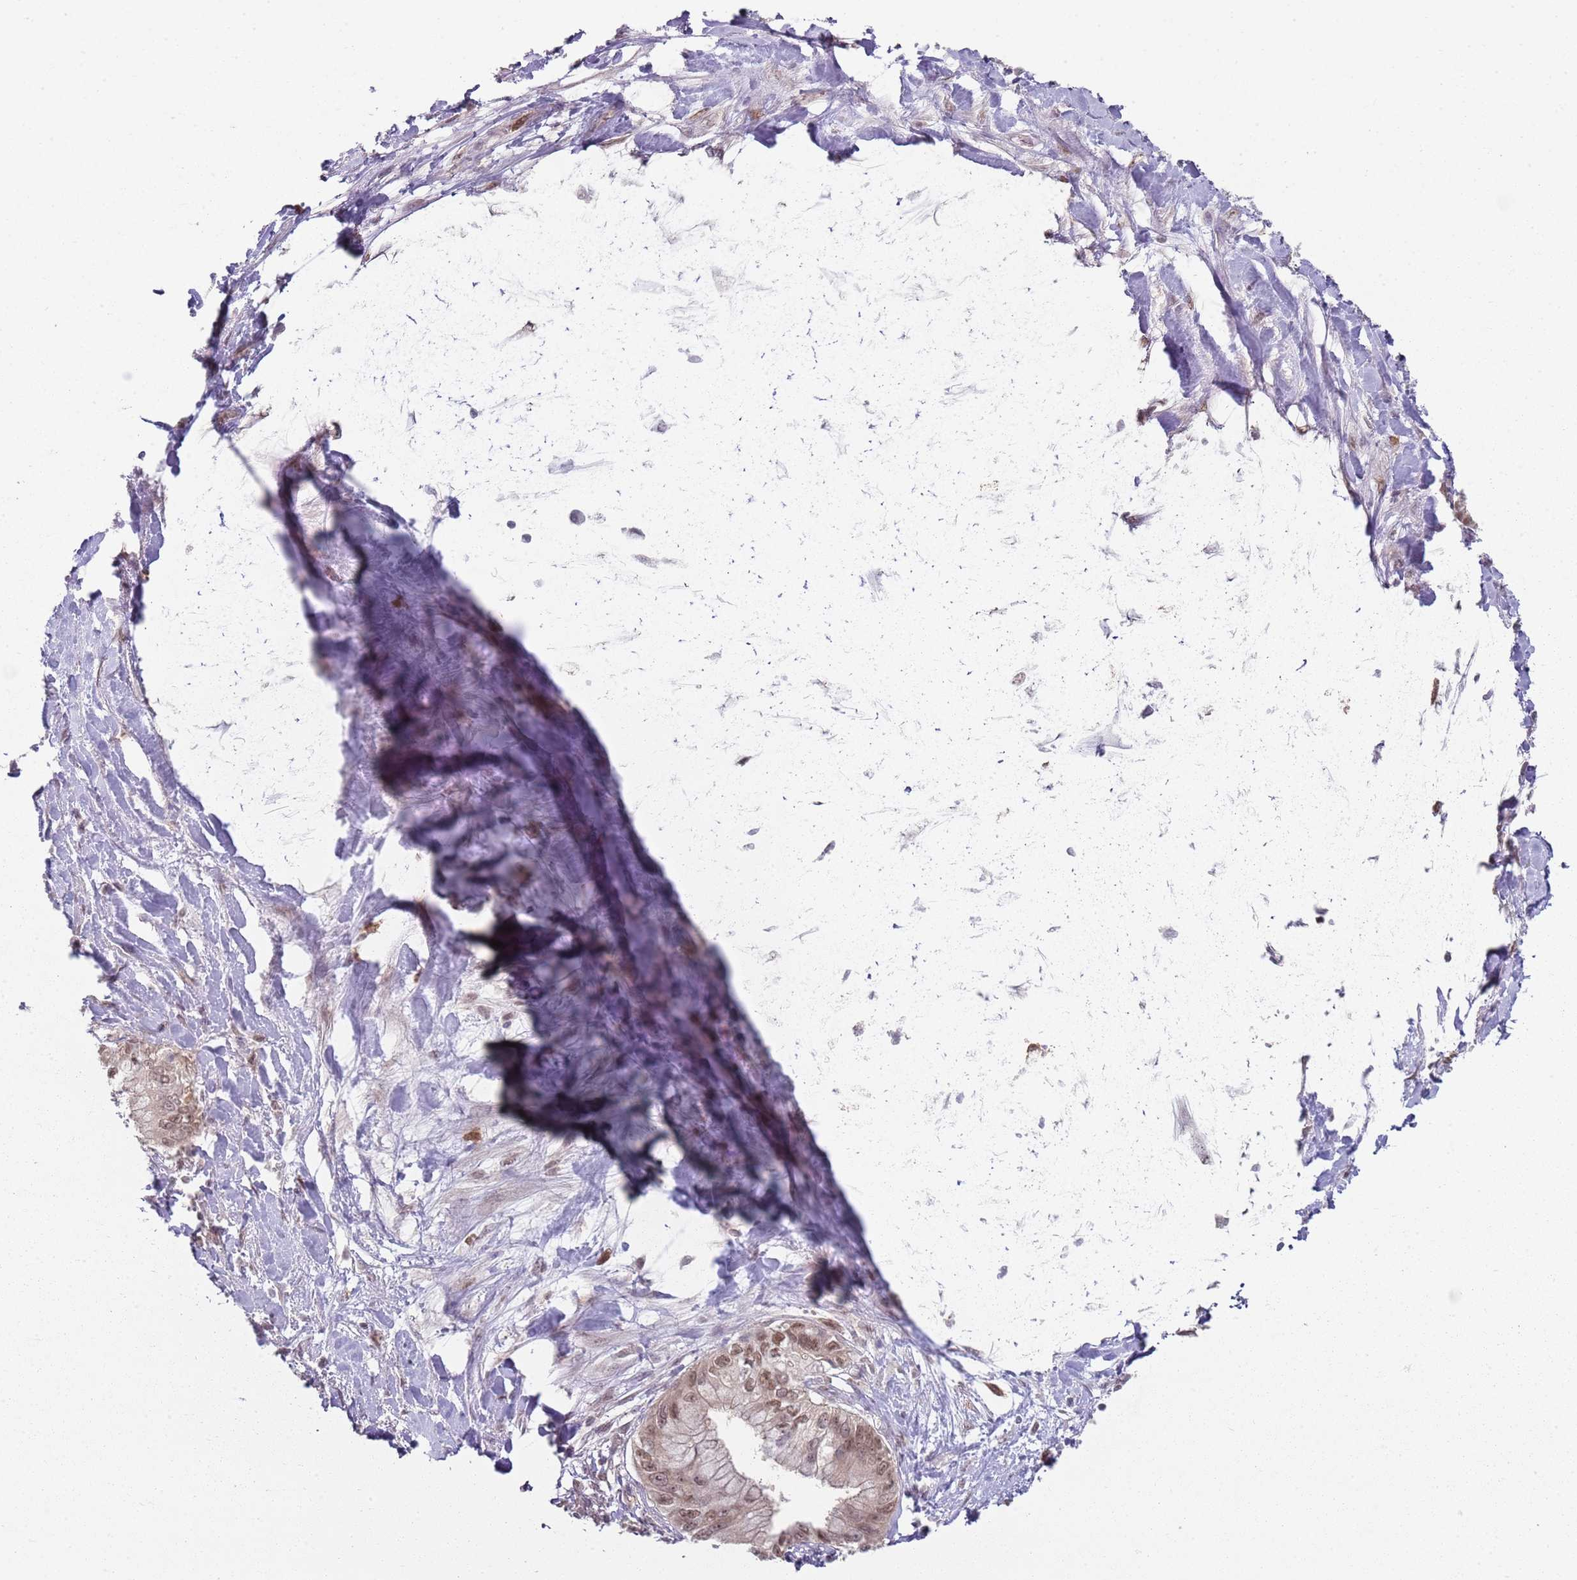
{"staining": {"intensity": "moderate", "quantity": ">75%", "location": "cytoplasmic/membranous,nuclear"}, "tissue": "pancreatic cancer", "cell_type": "Tumor cells", "image_type": "cancer", "snomed": [{"axis": "morphology", "description": "Adenocarcinoma, NOS"}, {"axis": "topography", "description": "Pancreas"}], "caption": "Approximately >75% of tumor cells in human adenocarcinoma (pancreatic) show moderate cytoplasmic/membranous and nuclear protein positivity as visualized by brown immunohistochemical staining.", "gene": "SMARCAL1", "patient": {"sex": "male", "age": 48}}